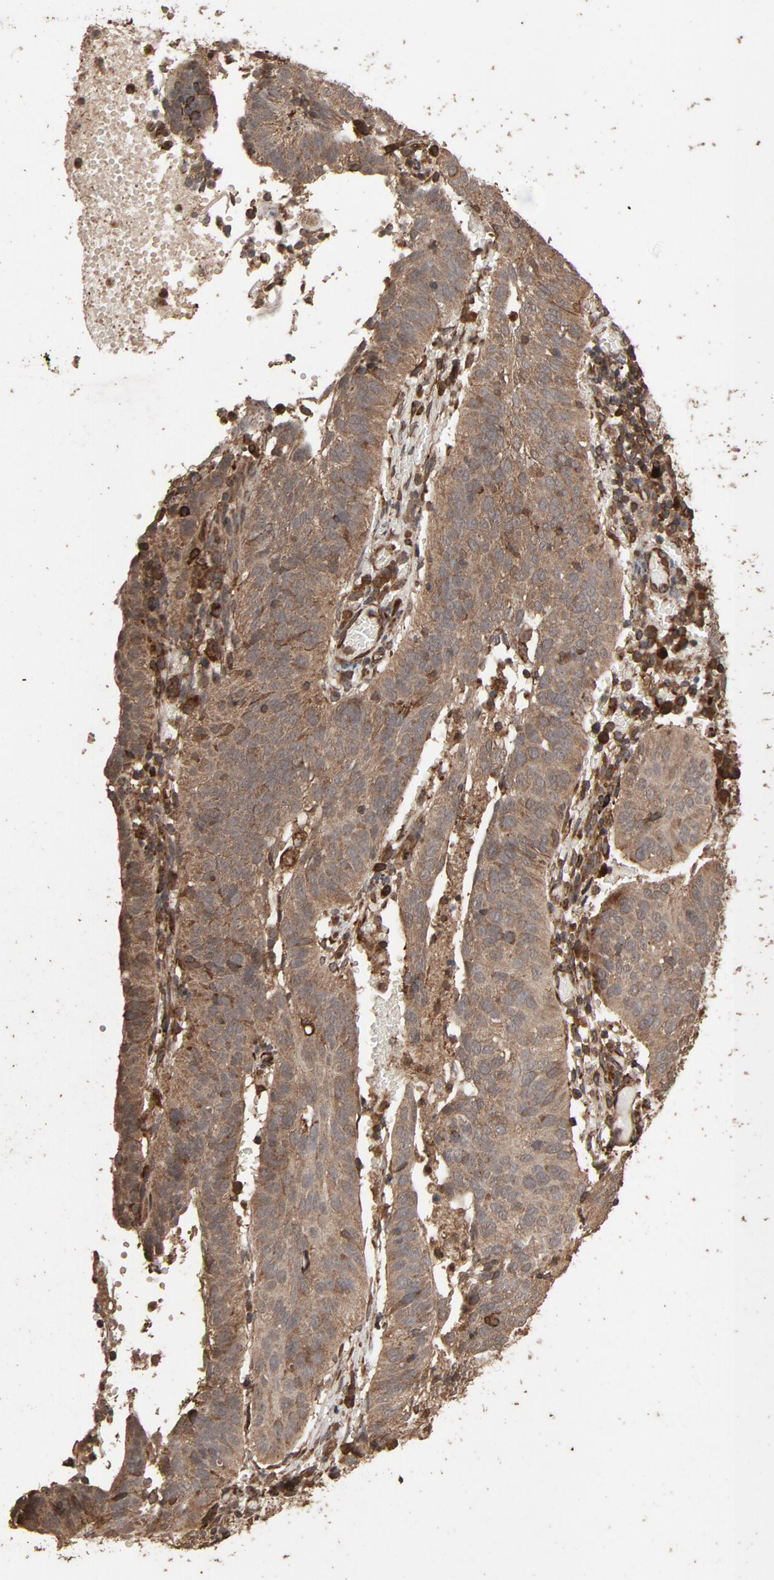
{"staining": {"intensity": "weak", "quantity": ">75%", "location": "cytoplasmic/membranous"}, "tissue": "cervical cancer", "cell_type": "Tumor cells", "image_type": "cancer", "snomed": [{"axis": "morphology", "description": "Squamous cell carcinoma, NOS"}, {"axis": "topography", "description": "Cervix"}], "caption": "Tumor cells demonstrate weak cytoplasmic/membranous positivity in about >75% of cells in cervical cancer.", "gene": "RPS6KA6", "patient": {"sex": "female", "age": 39}}